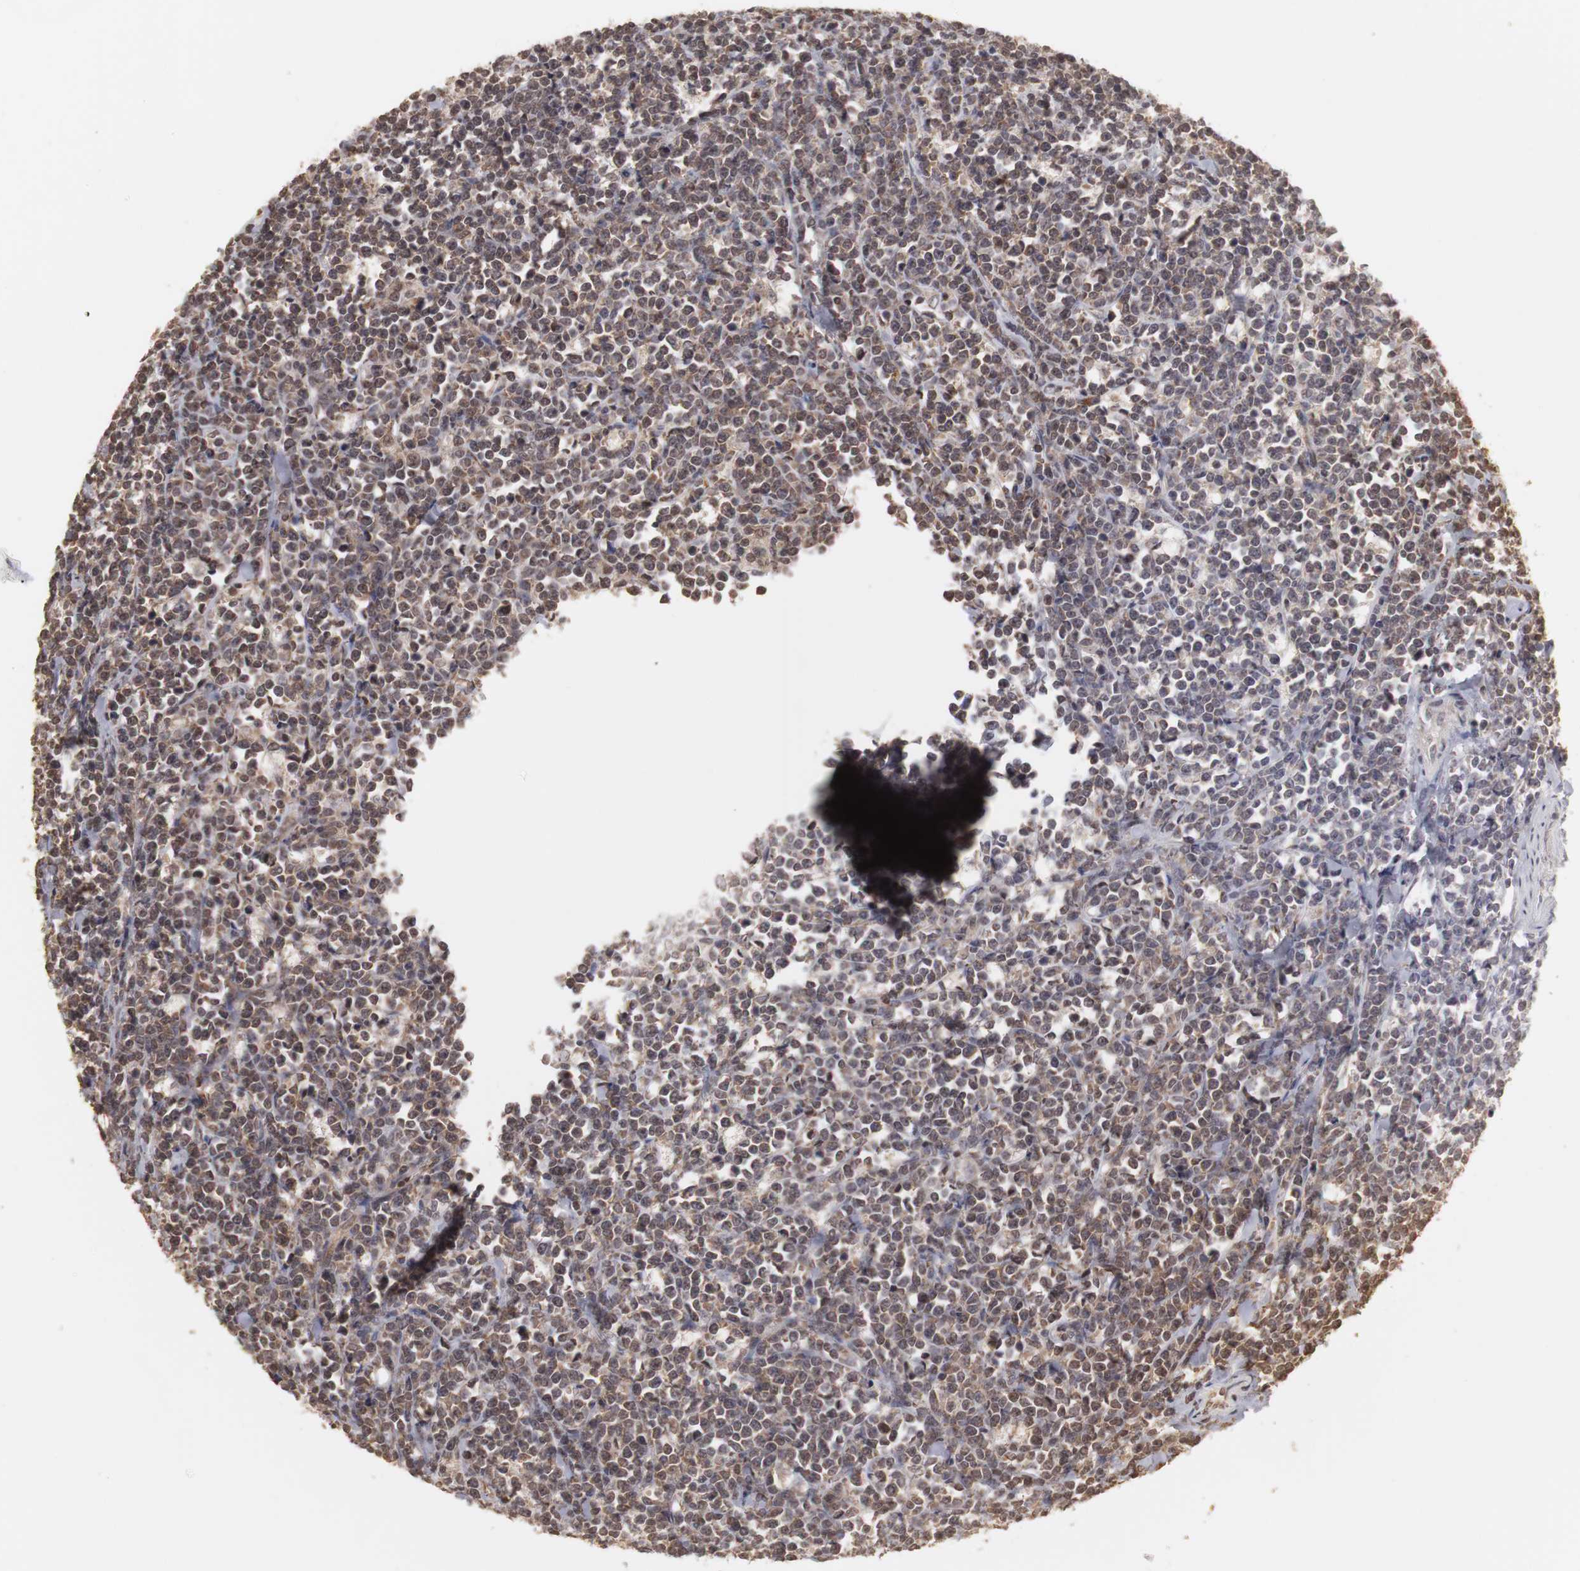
{"staining": {"intensity": "moderate", "quantity": ">75%", "location": "cytoplasmic/membranous,nuclear"}, "tissue": "lymphoma", "cell_type": "Tumor cells", "image_type": "cancer", "snomed": [{"axis": "morphology", "description": "Malignant lymphoma, non-Hodgkin's type, High grade"}, {"axis": "topography", "description": "Small intestine"}, {"axis": "topography", "description": "Colon"}], "caption": "This photomicrograph exhibits IHC staining of lymphoma, with medium moderate cytoplasmic/membranous and nuclear positivity in approximately >75% of tumor cells.", "gene": "PLEKHA1", "patient": {"sex": "male", "age": 8}}